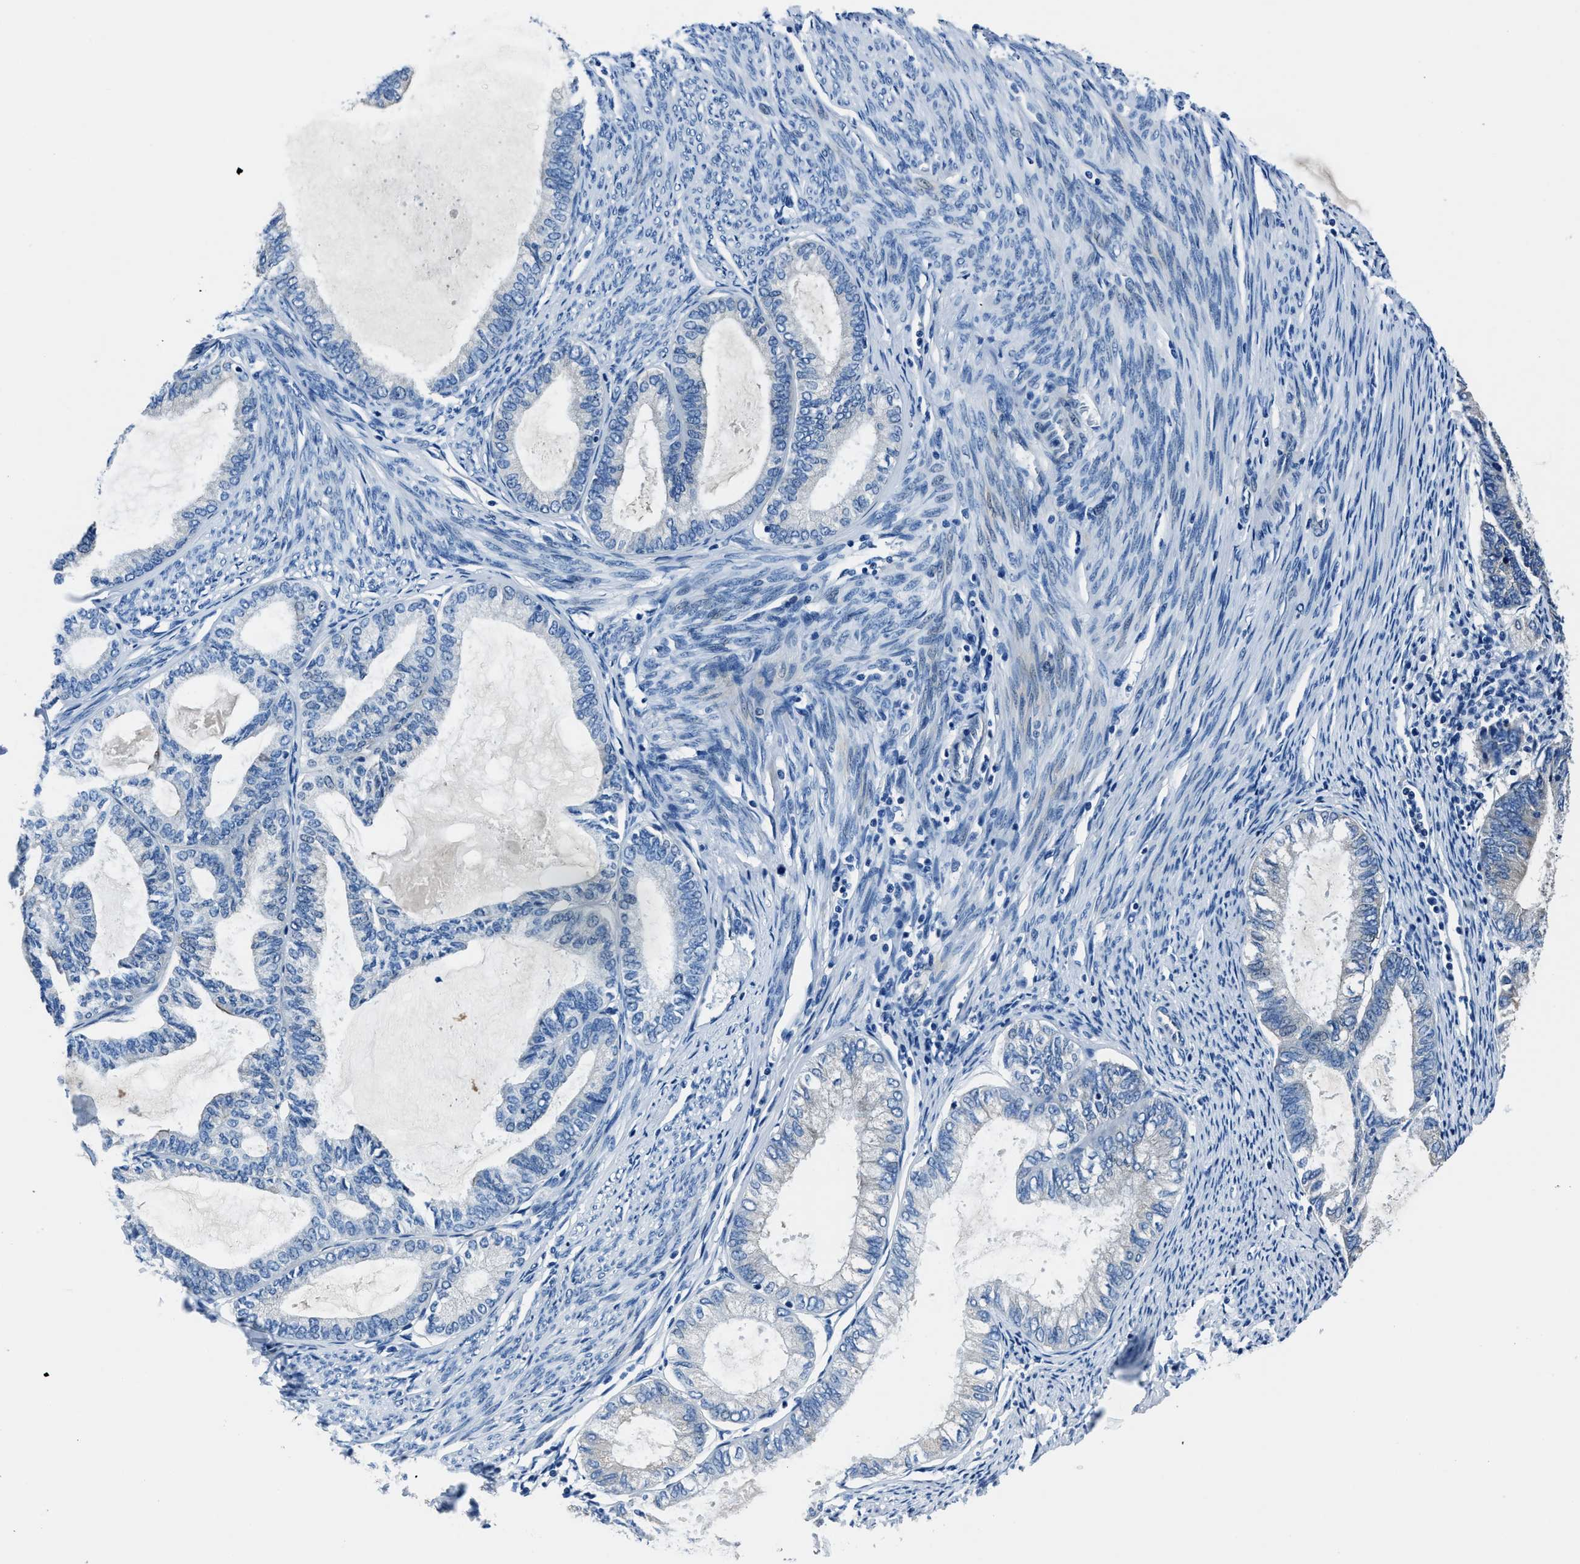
{"staining": {"intensity": "negative", "quantity": "none", "location": "none"}, "tissue": "endometrial cancer", "cell_type": "Tumor cells", "image_type": "cancer", "snomed": [{"axis": "morphology", "description": "Adenocarcinoma, NOS"}, {"axis": "topography", "description": "Endometrium"}], "caption": "Image shows no protein positivity in tumor cells of endometrial cancer (adenocarcinoma) tissue.", "gene": "LMO7", "patient": {"sex": "female", "age": 86}}